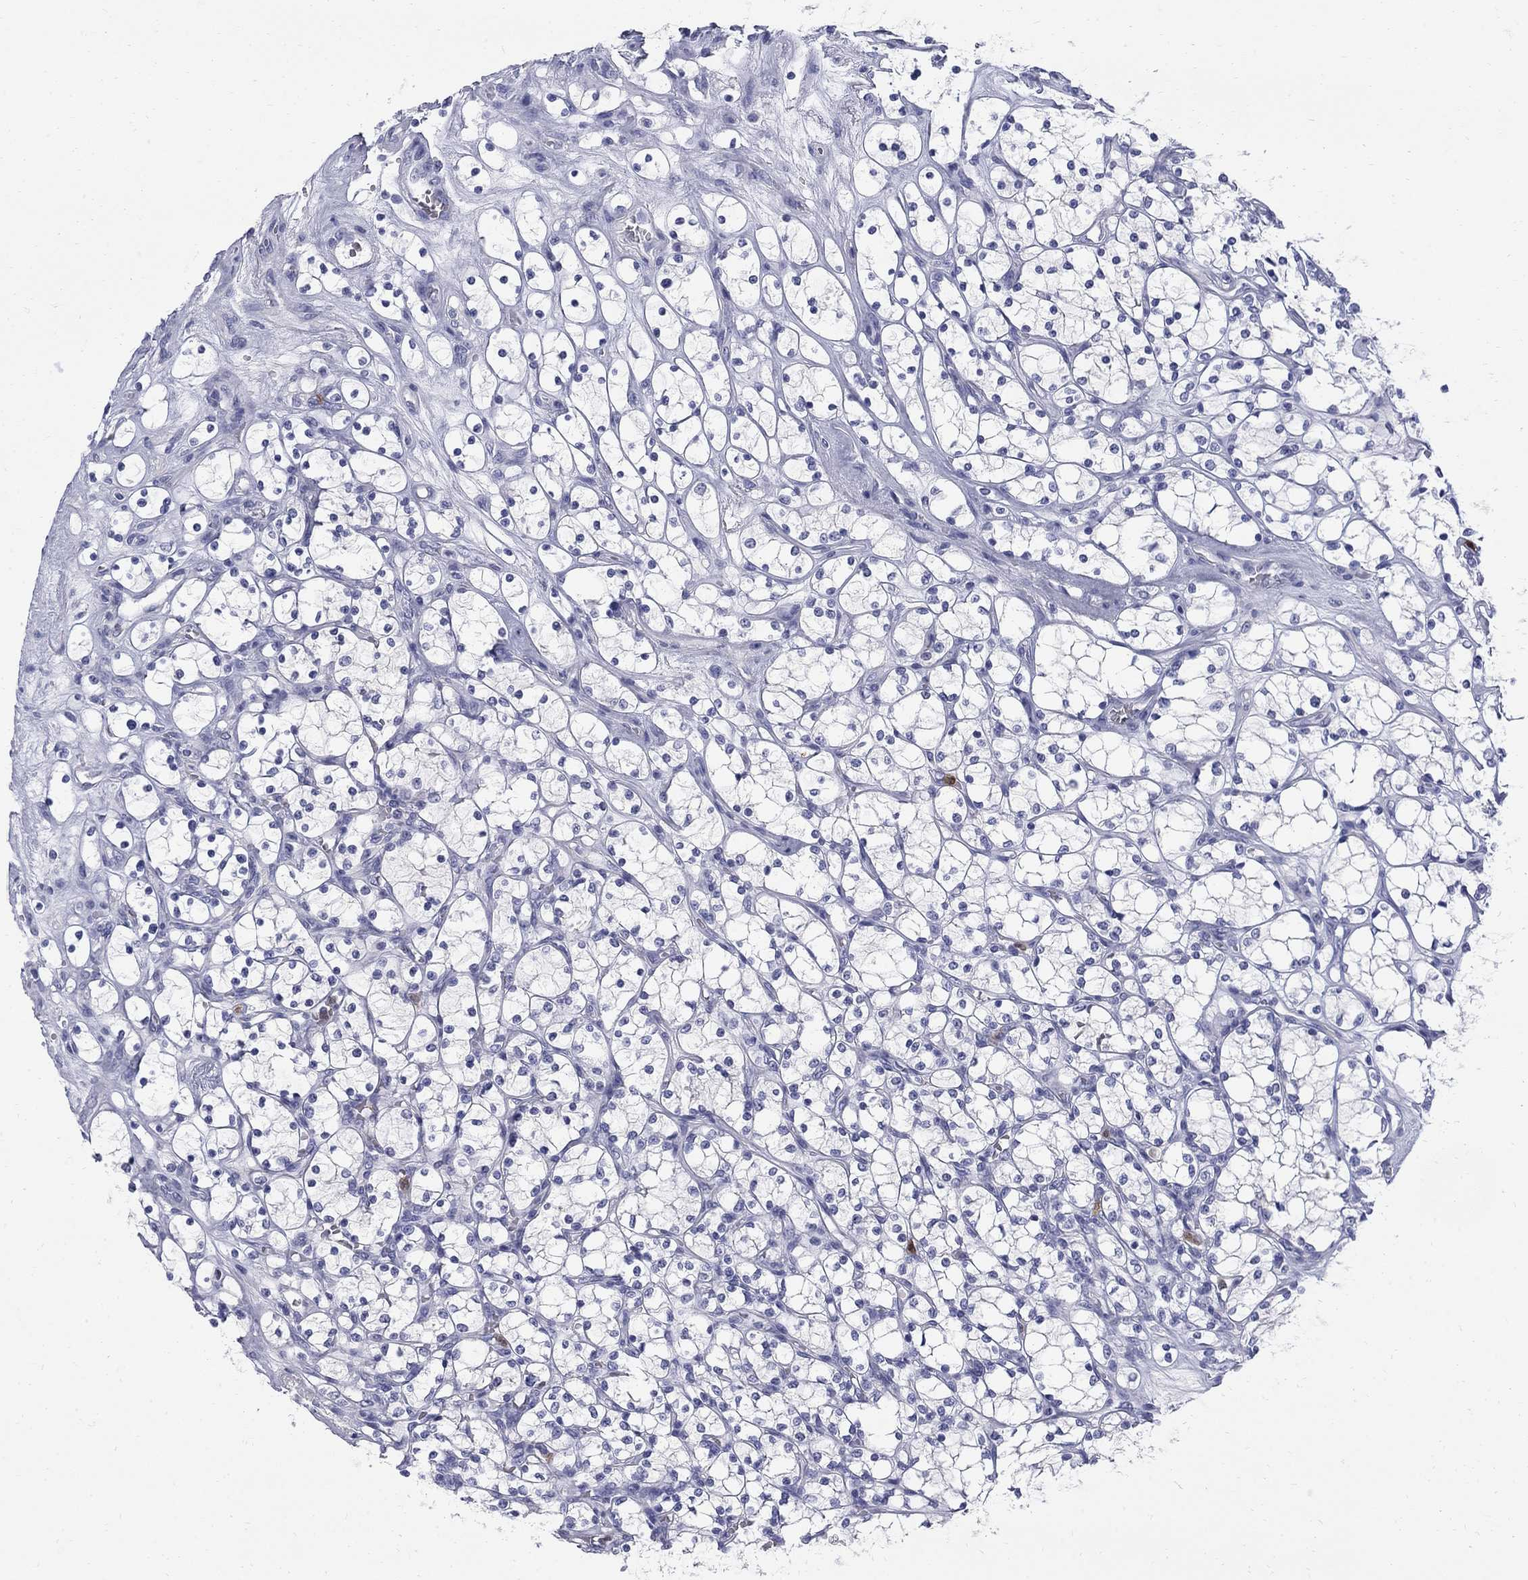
{"staining": {"intensity": "negative", "quantity": "none", "location": "none"}, "tissue": "renal cancer", "cell_type": "Tumor cells", "image_type": "cancer", "snomed": [{"axis": "morphology", "description": "Adenocarcinoma, NOS"}, {"axis": "topography", "description": "Kidney"}], "caption": "This is an immunohistochemistry micrograph of human renal cancer (adenocarcinoma). There is no staining in tumor cells.", "gene": "SERPINB2", "patient": {"sex": "female", "age": 69}}